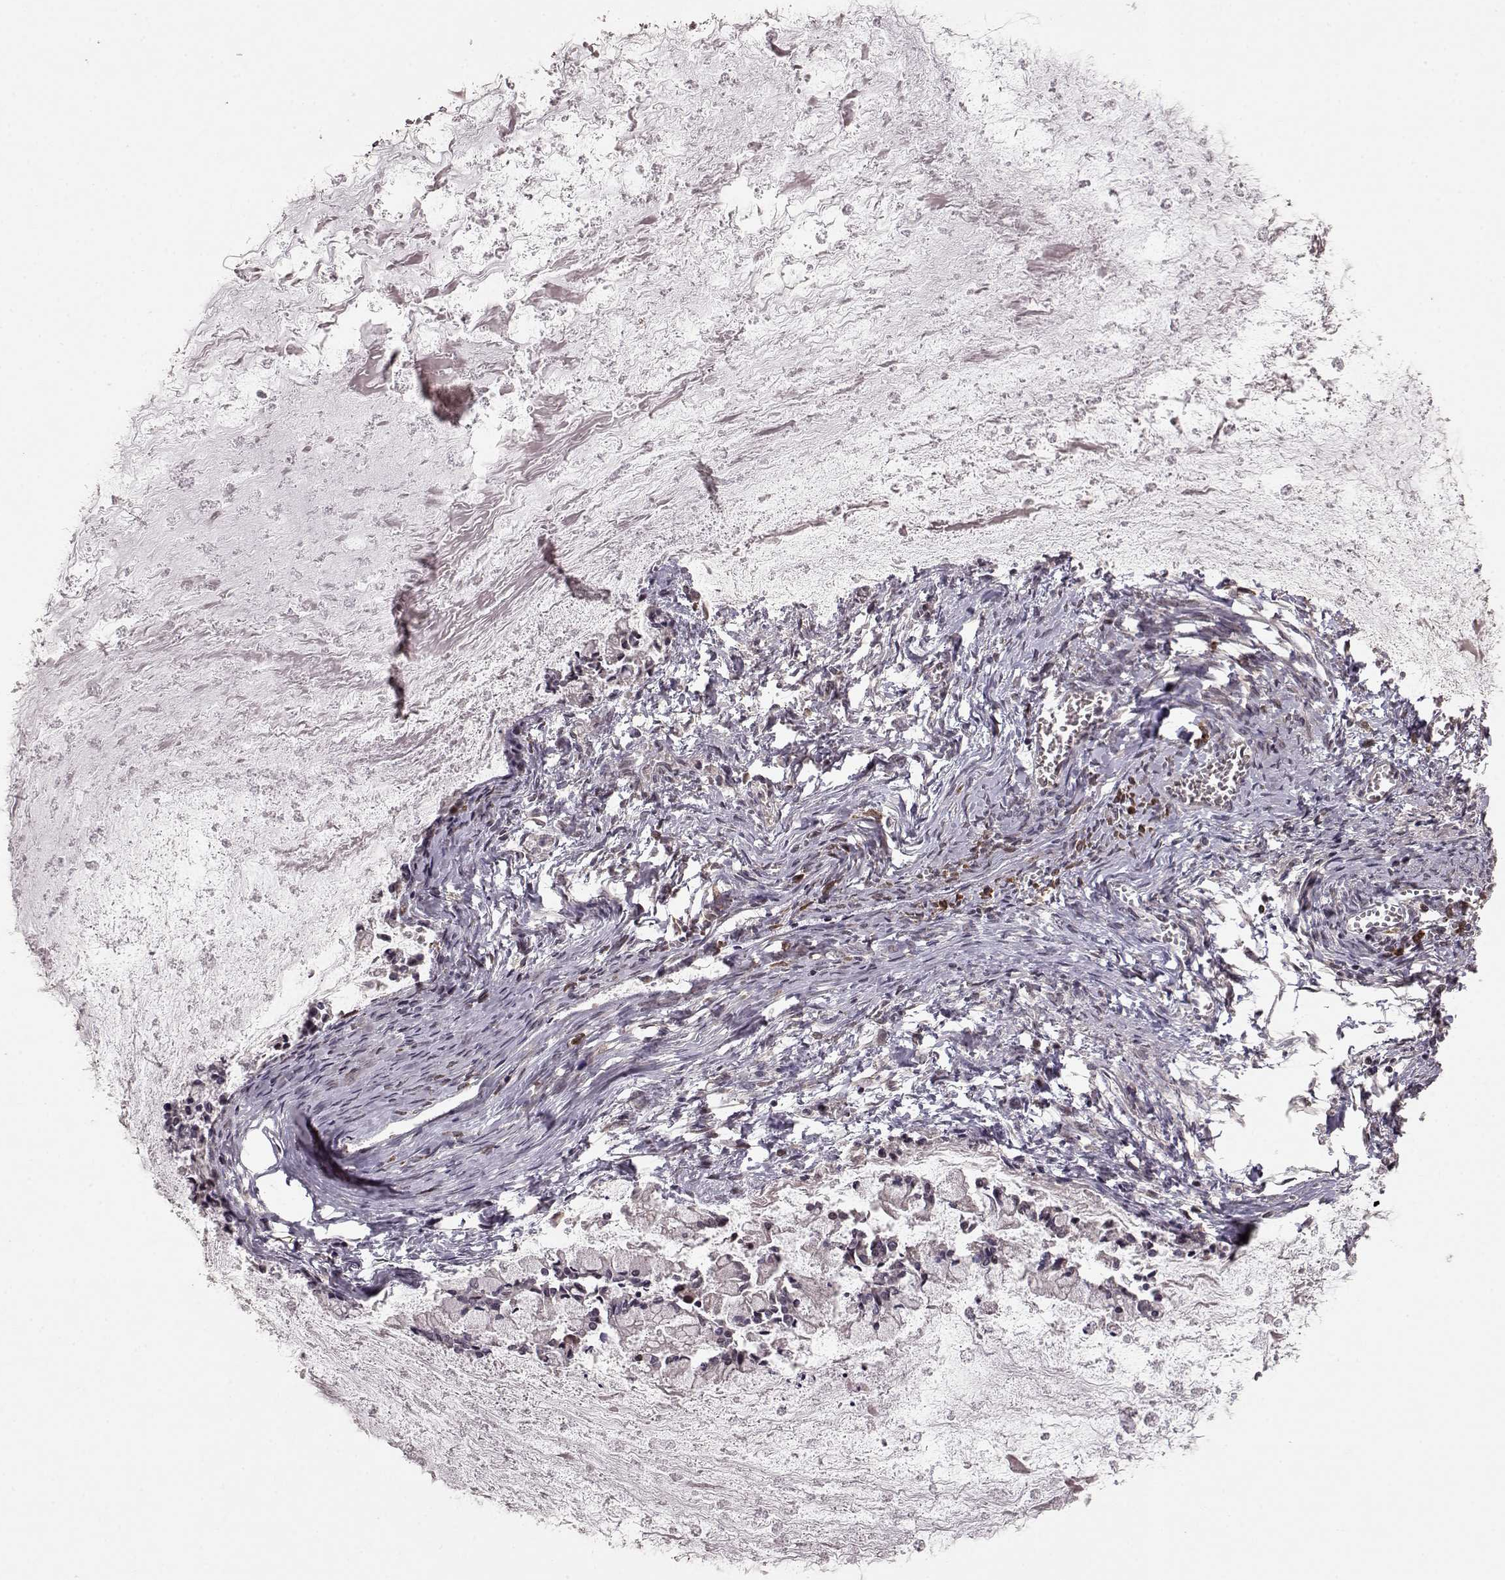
{"staining": {"intensity": "negative", "quantity": "none", "location": "none"}, "tissue": "ovarian cancer", "cell_type": "Tumor cells", "image_type": "cancer", "snomed": [{"axis": "morphology", "description": "Cystadenocarcinoma, mucinous, NOS"}, {"axis": "topography", "description": "Ovary"}], "caption": "The histopathology image demonstrates no significant staining in tumor cells of ovarian cancer (mucinous cystadenocarcinoma).", "gene": "ELOVL5", "patient": {"sex": "female", "age": 67}}